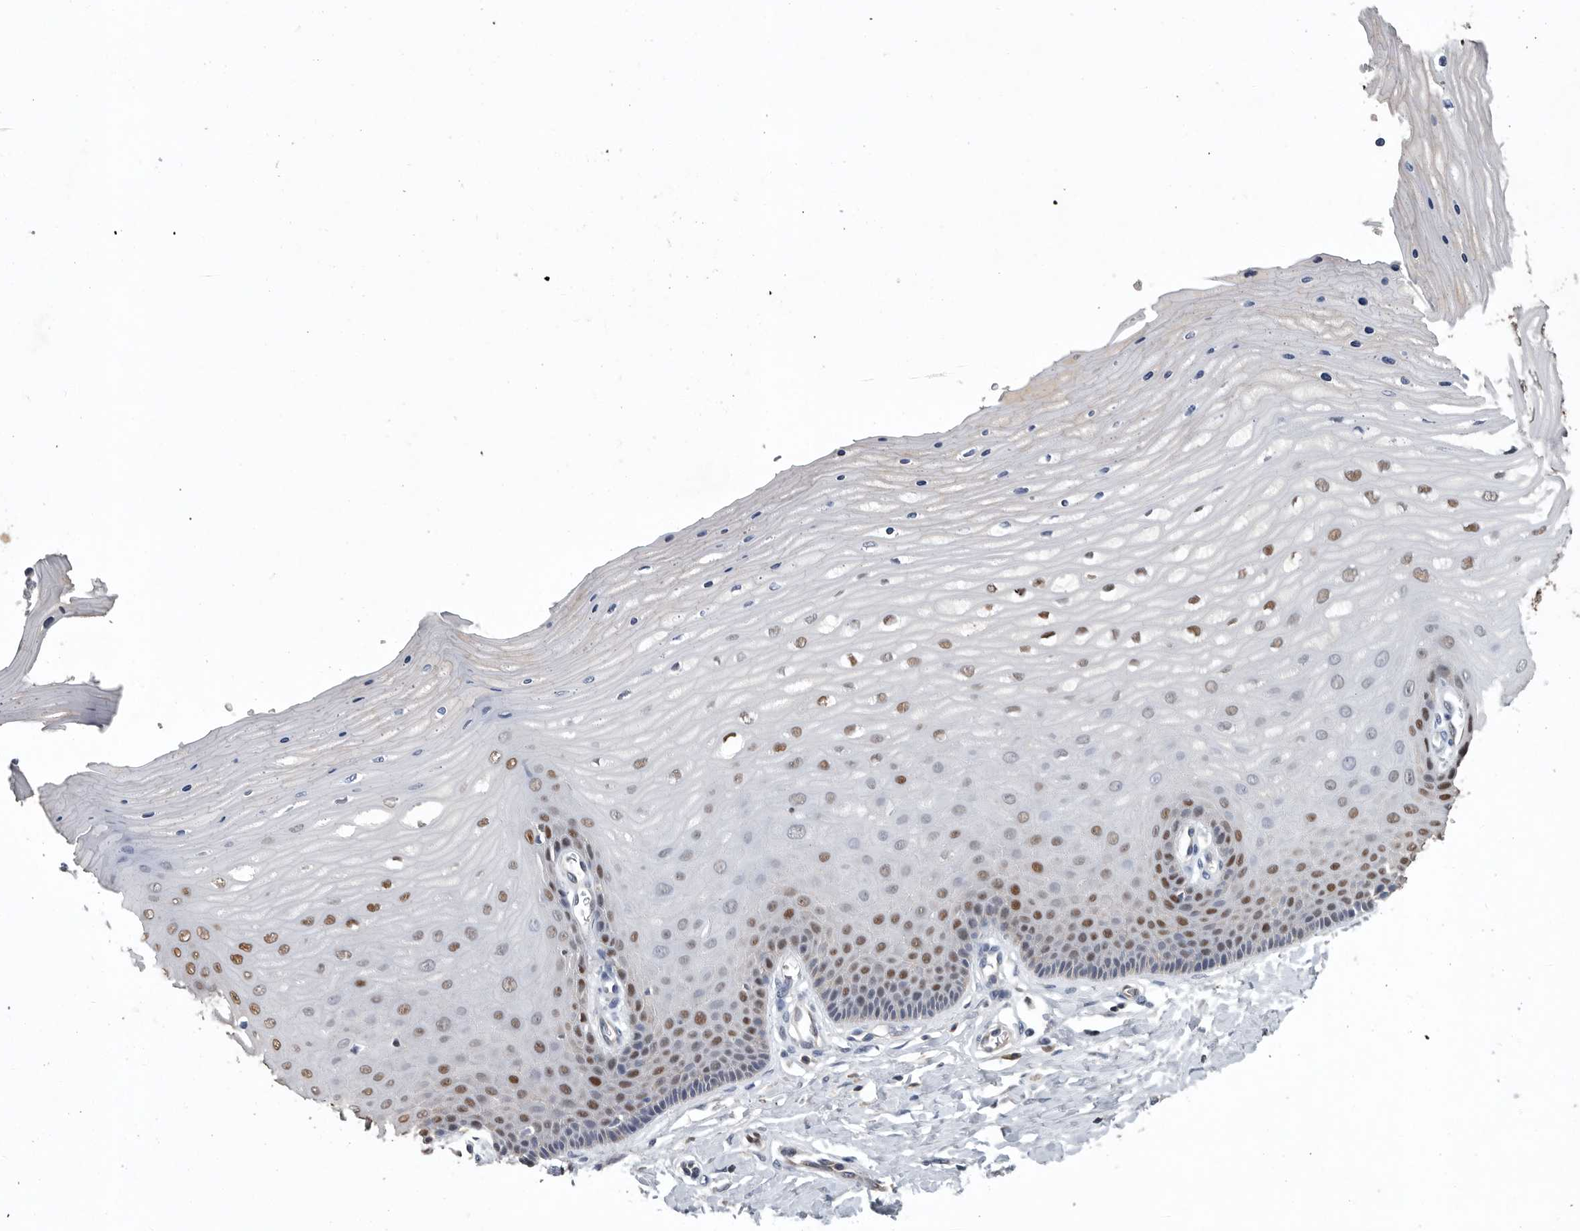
{"staining": {"intensity": "moderate", "quantity": ">75%", "location": "nuclear"}, "tissue": "cervix", "cell_type": "Glandular cells", "image_type": "normal", "snomed": [{"axis": "morphology", "description": "Normal tissue, NOS"}, {"axis": "topography", "description": "Cervix"}], "caption": "Unremarkable cervix shows moderate nuclear positivity in about >75% of glandular cells.", "gene": "PDCD4", "patient": {"sex": "female", "age": 55}}